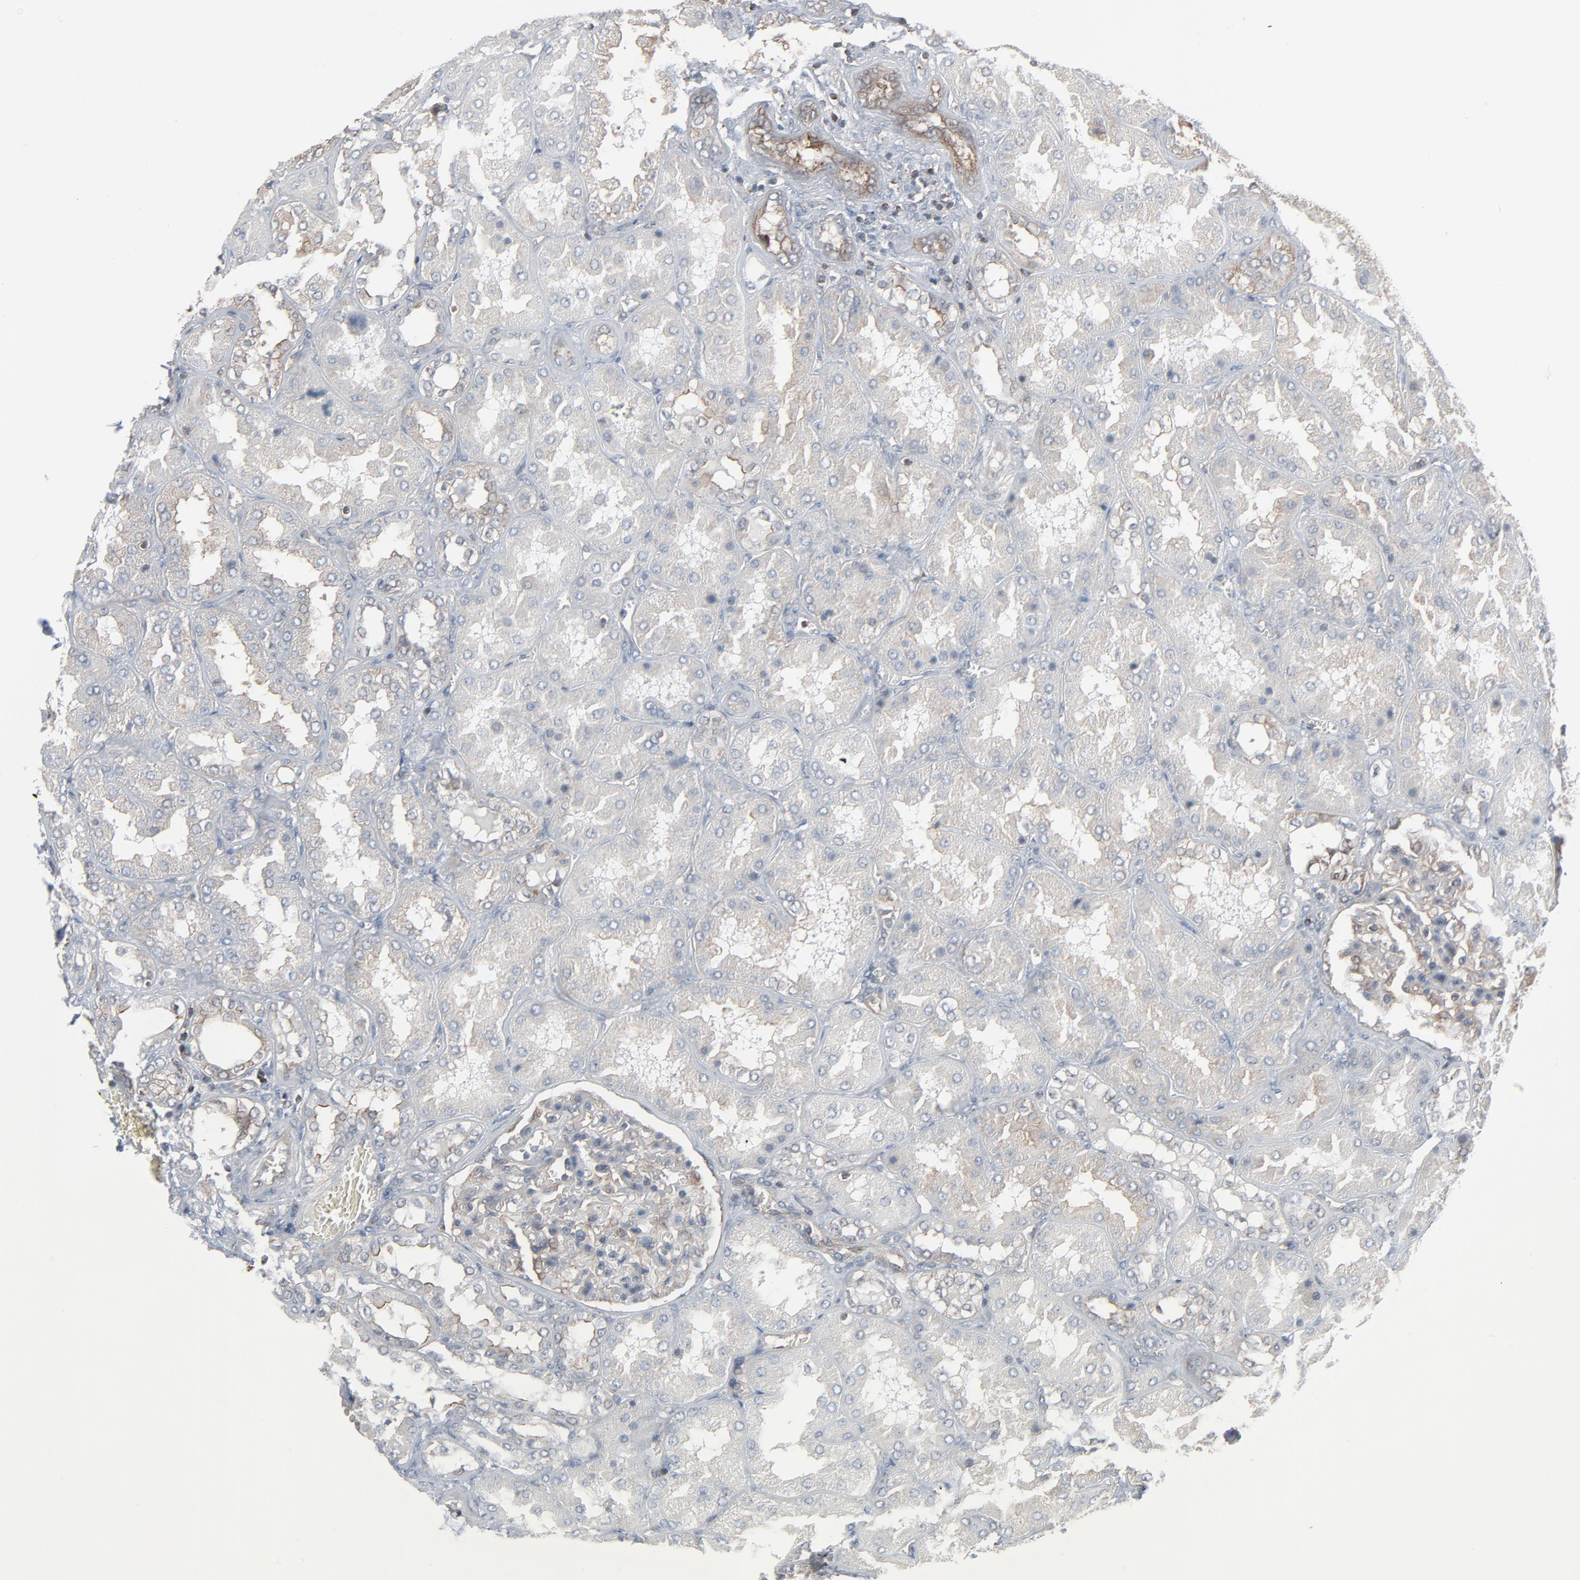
{"staining": {"intensity": "weak", "quantity": "<25%", "location": "cytoplasmic/membranous,nuclear"}, "tissue": "kidney", "cell_type": "Cells in glomeruli", "image_type": "normal", "snomed": [{"axis": "morphology", "description": "Normal tissue, NOS"}, {"axis": "topography", "description": "Kidney"}], "caption": "Photomicrograph shows no protein positivity in cells in glomeruli of unremarkable kidney.", "gene": "OPTN", "patient": {"sex": "female", "age": 56}}